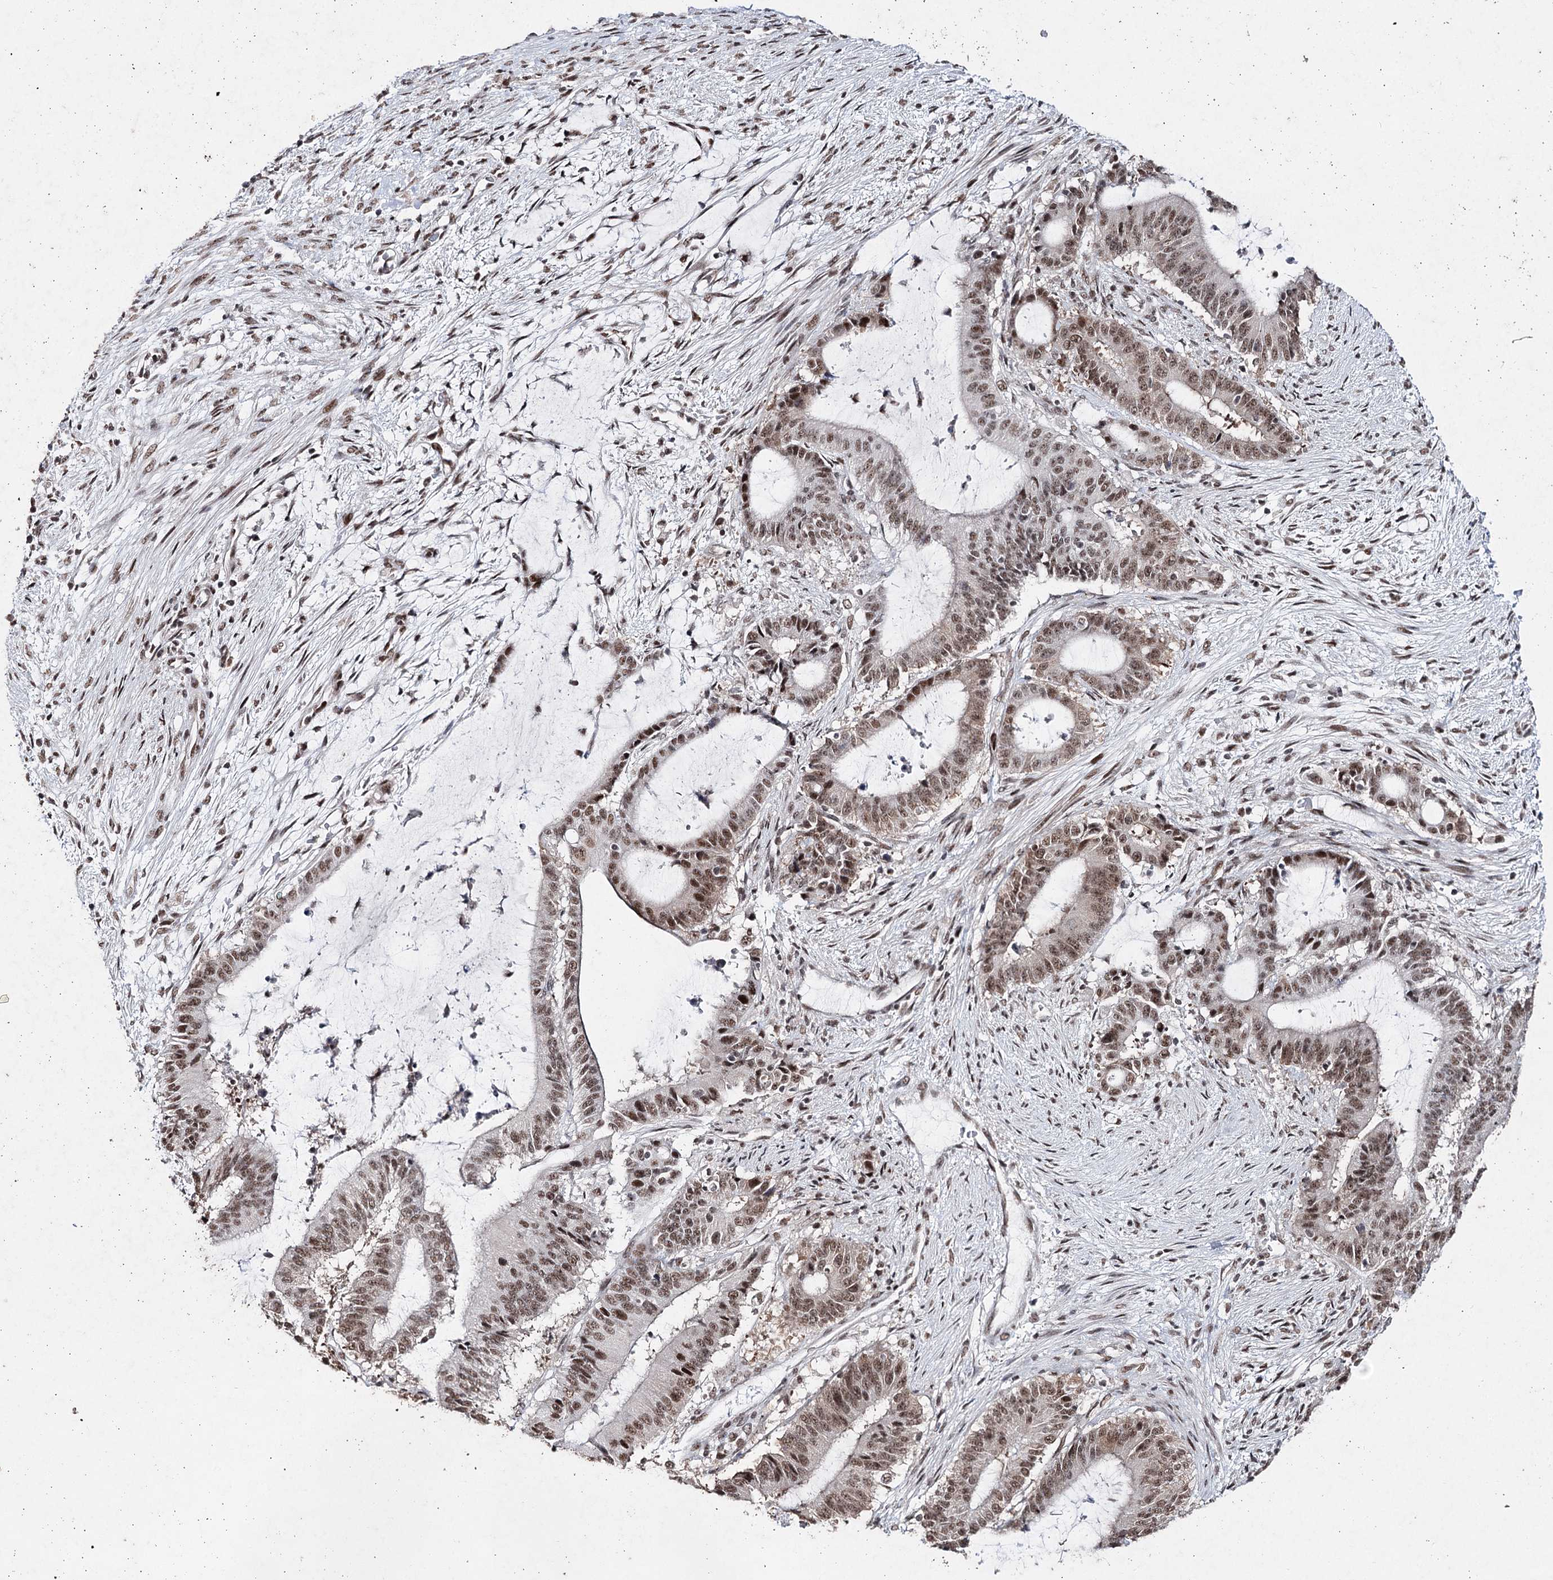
{"staining": {"intensity": "moderate", "quantity": ">75%", "location": "nuclear"}, "tissue": "liver cancer", "cell_type": "Tumor cells", "image_type": "cancer", "snomed": [{"axis": "morphology", "description": "Normal tissue, NOS"}, {"axis": "morphology", "description": "Cholangiocarcinoma"}, {"axis": "topography", "description": "Liver"}, {"axis": "topography", "description": "Peripheral nerve tissue"}], "caption": "An immunohistochemistry image of tumor tissue is shown. Protein staining in brown shows moderate nuclear positivity in cholangiocarcinoma (liver) within tumor cells. (Stains: DAB in brown, nuclei in blue, Microscopy: brightfield microscopy at high magnification).", "gene": "PDCD4", "patient": {"sex": "female", "age": 73}}